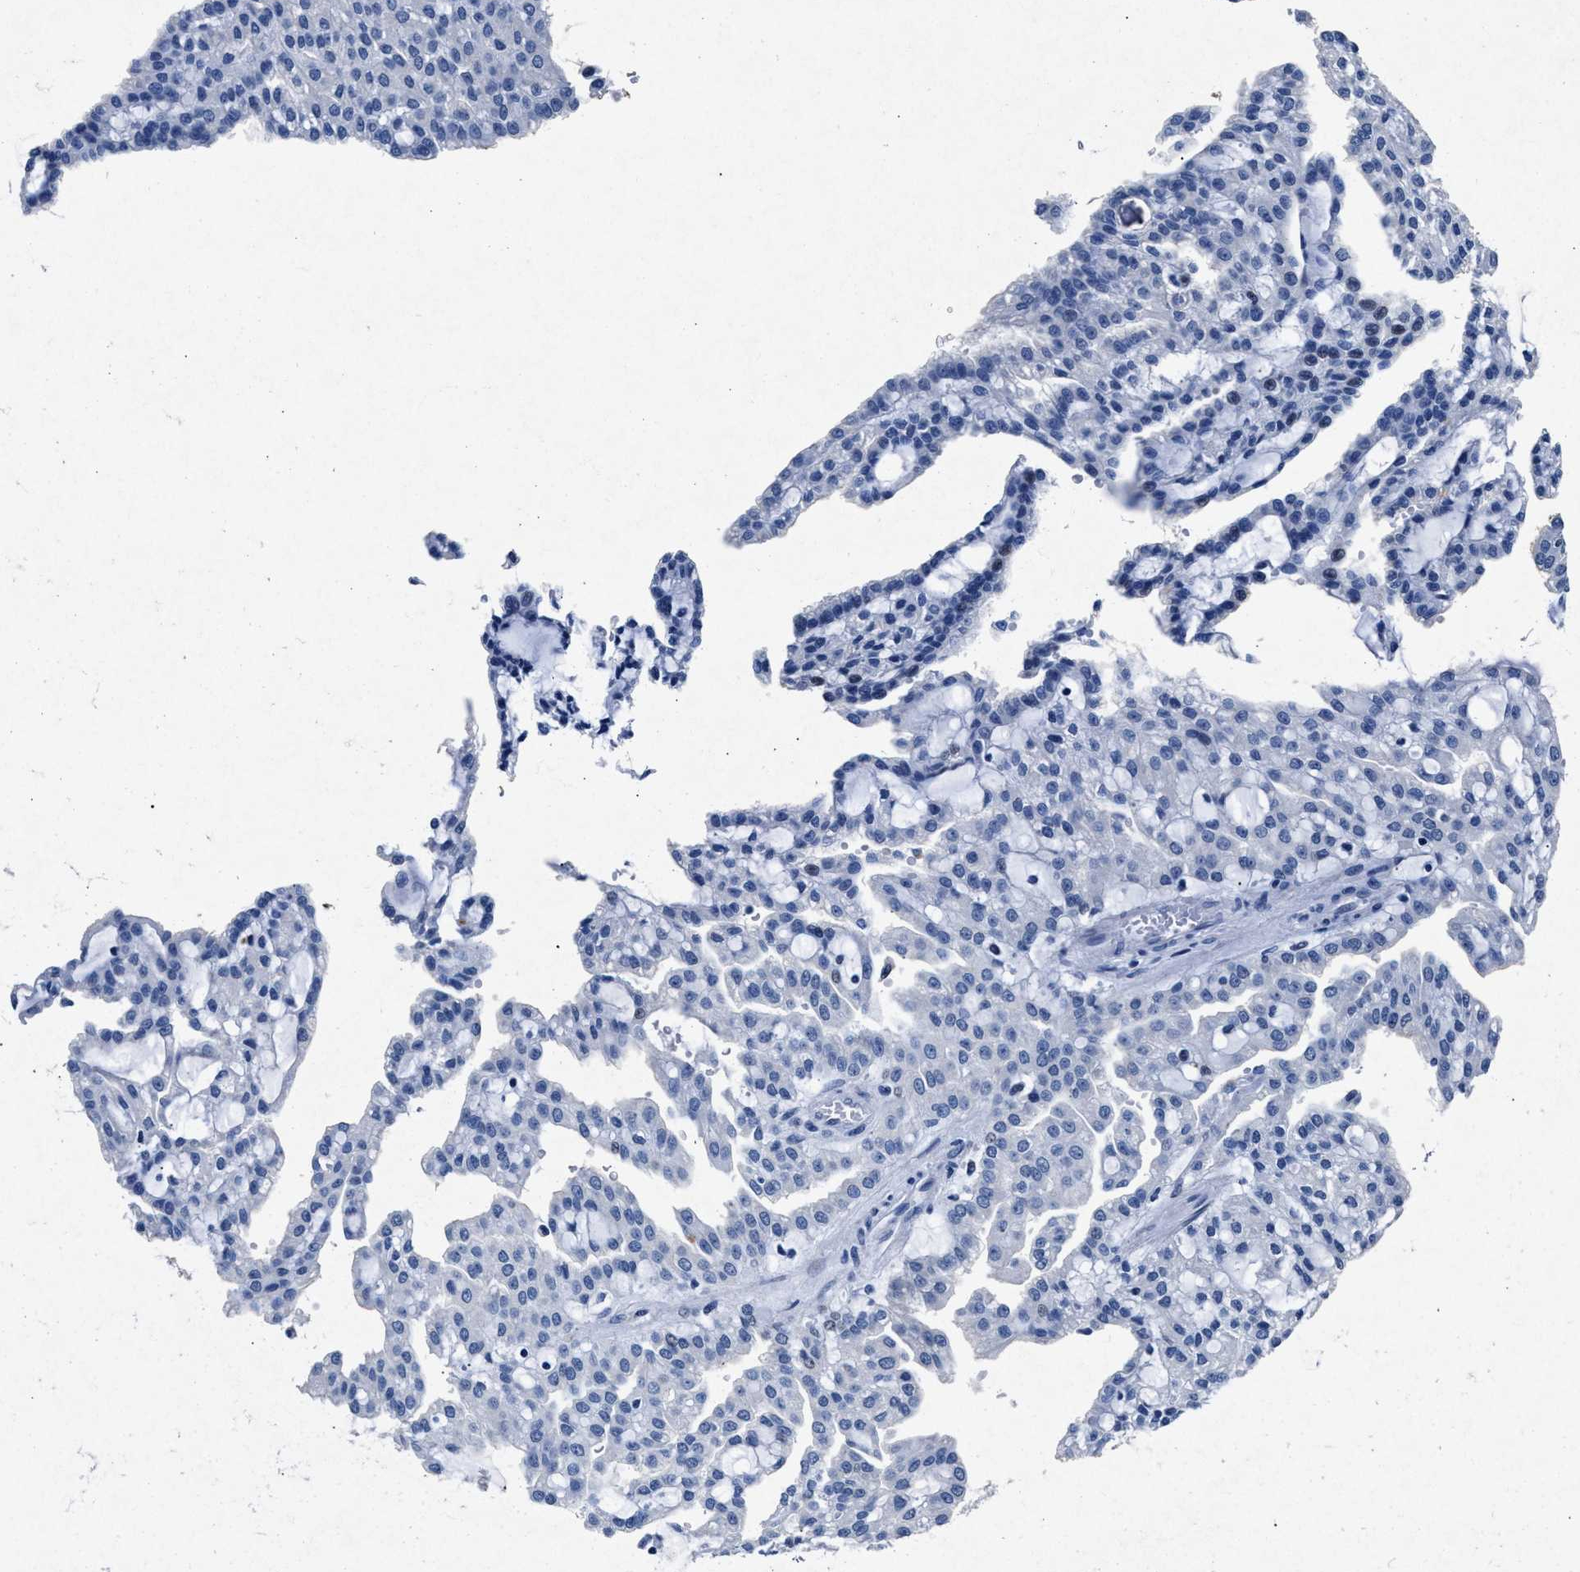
{"staining": {"intensity": "weak", "quantity": "<25%", "location": "nuclear"}, "tissue": "renal cancer", "cell_type": "Tumor cells", "image_type": "cancer", "snomed": [{"axis": "morphology", "description": "Adenocarcinoma, NOS"}, {"axis": "topography", "description": "Kidney"}], "caption": "High magnification brightfield microscopy of renal cancer stained with DAB (3,3'-diaminobenzidine) (brown) and counterstained with hematoxylin (blue): tumor cells show no significant staining.", "gene": "MAP6", "patient": {"sex": "male", "age": 63}}